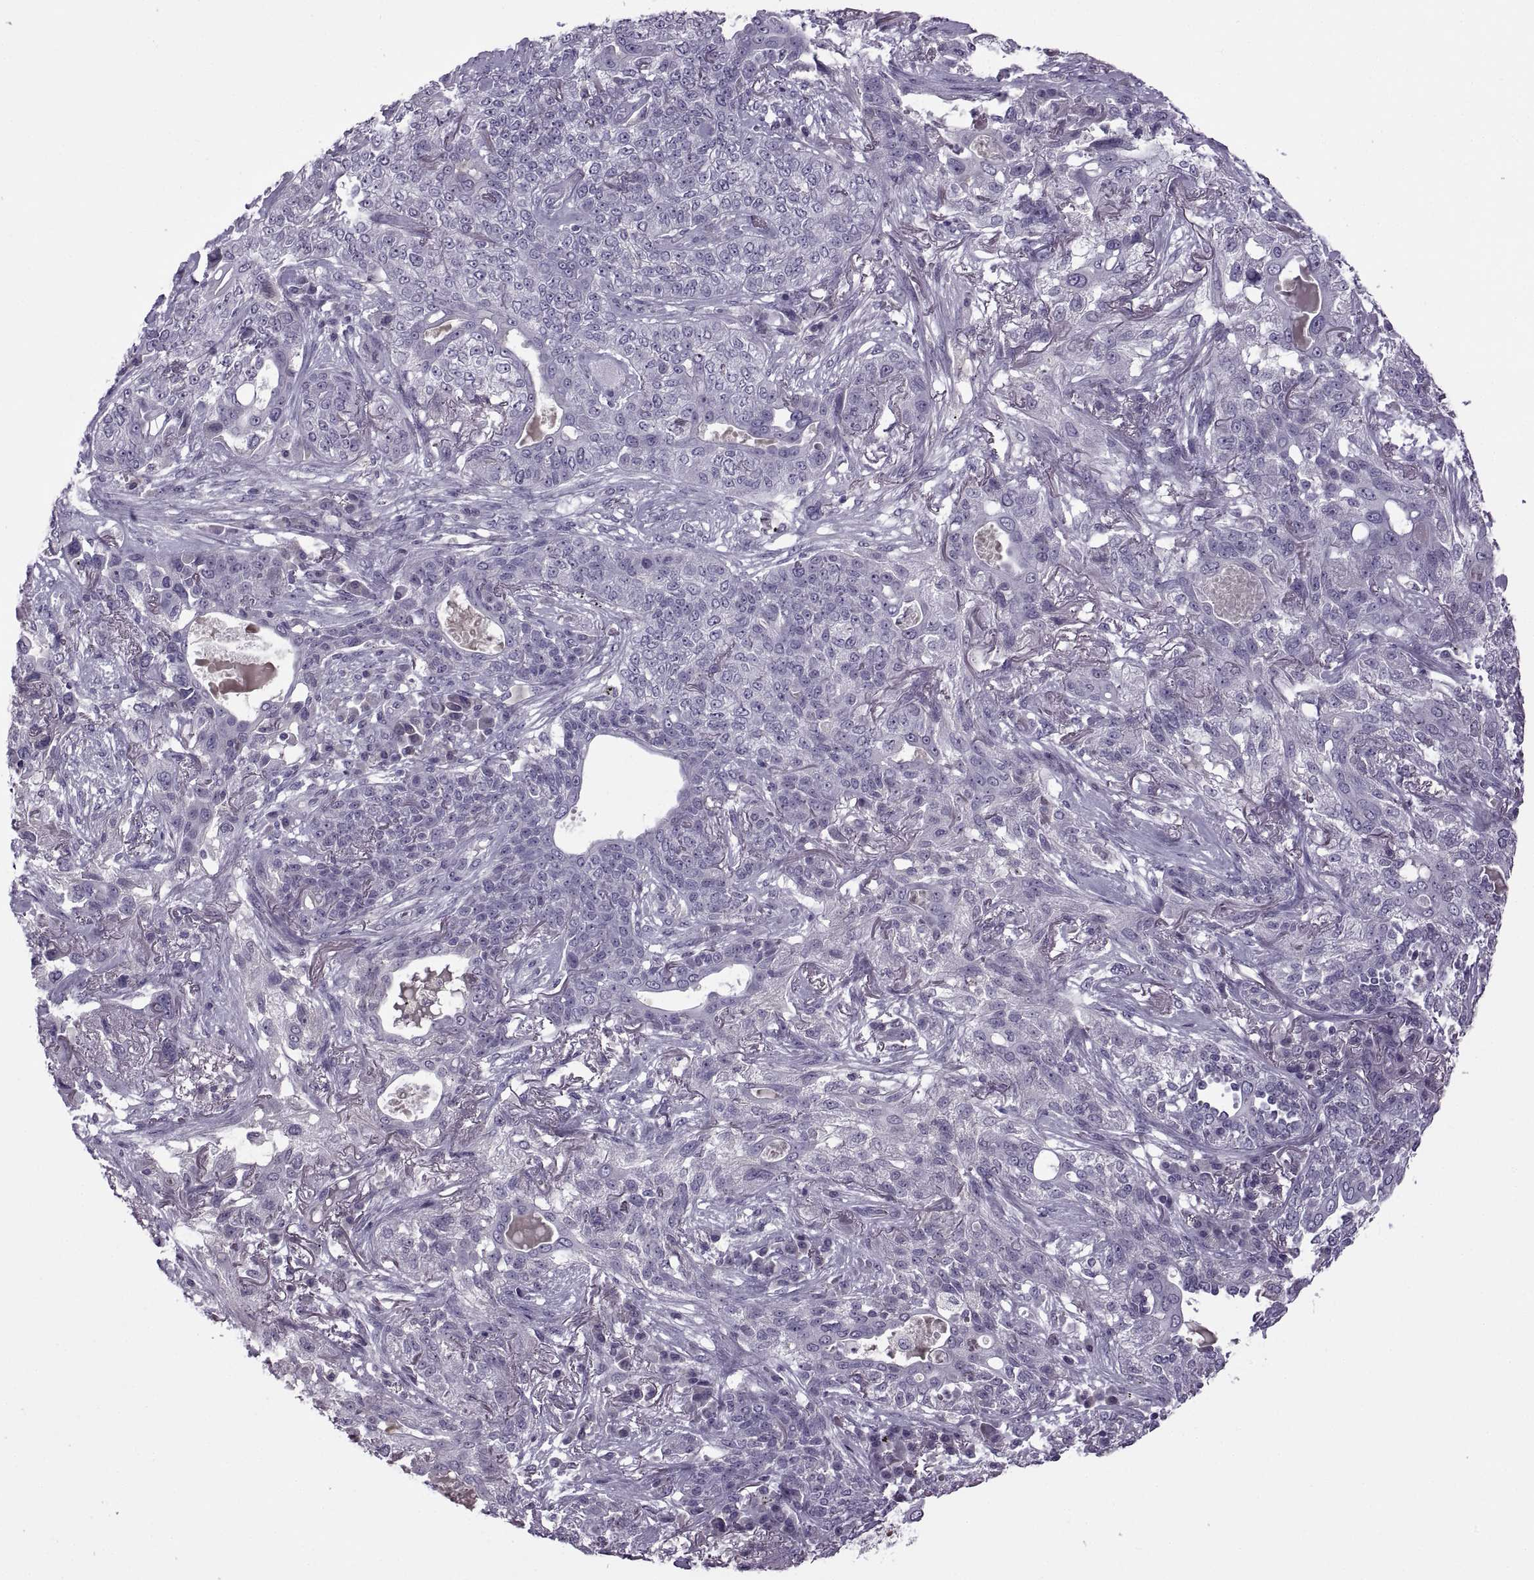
{"staining": {"intensity": "negative", "quantity": "none", "location": "none"}, "tissue": "lung cancer", "cell_type": "Tumor cells", "image_type": "cancer", "snomed": [{"axis": "morphology", "description": "Squamous cell carcinoma, NOS"}, {"axis": "topography", "description": "Lung"}], "caption": "Human lung cancer (squamous cell carcinoma) stained for a protein using immunohistochemistry reveals no positivity in tumor cells.", "gene": "RSPH6A", "patient": {"sex": "female", "age": 70}}